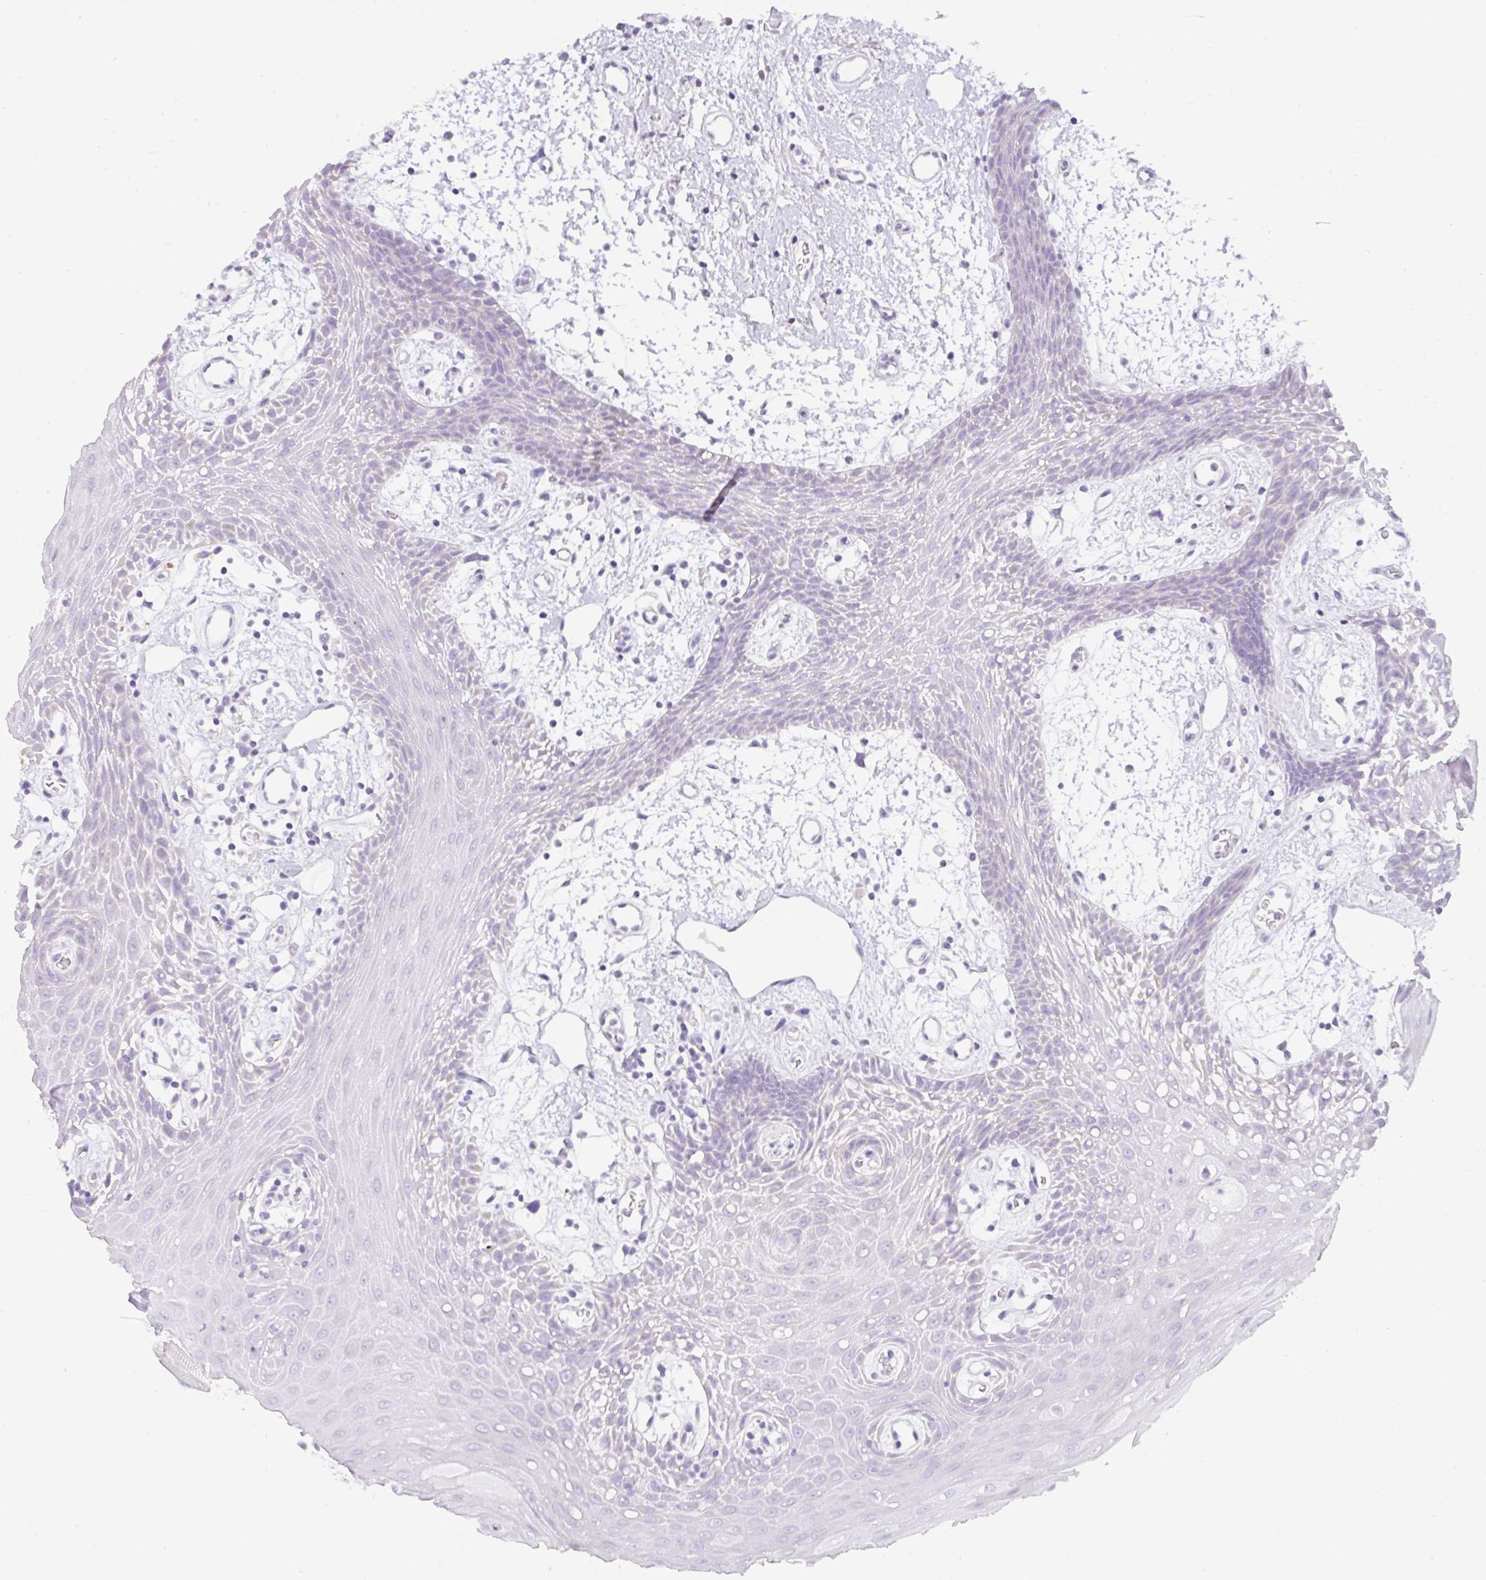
{"staining": {"intensity": "negative", "quantity": "none", "location": "none"}, "tissue": "oral mucosa", "cell_type": "Squamous epithelial cells", "image_type": "normal", "snomed": [{"axis": "morphology", "description": "Normal tissue, NOS"}, {"axis": "topography", "description": "Oral tissue"}], "caption": "Histopathology image shows no significant protein positivity in squamous epithelial cells of benign oral mucosa.", "gene": "LPAR4", "patient": {"sex": "female", "age": 59}}